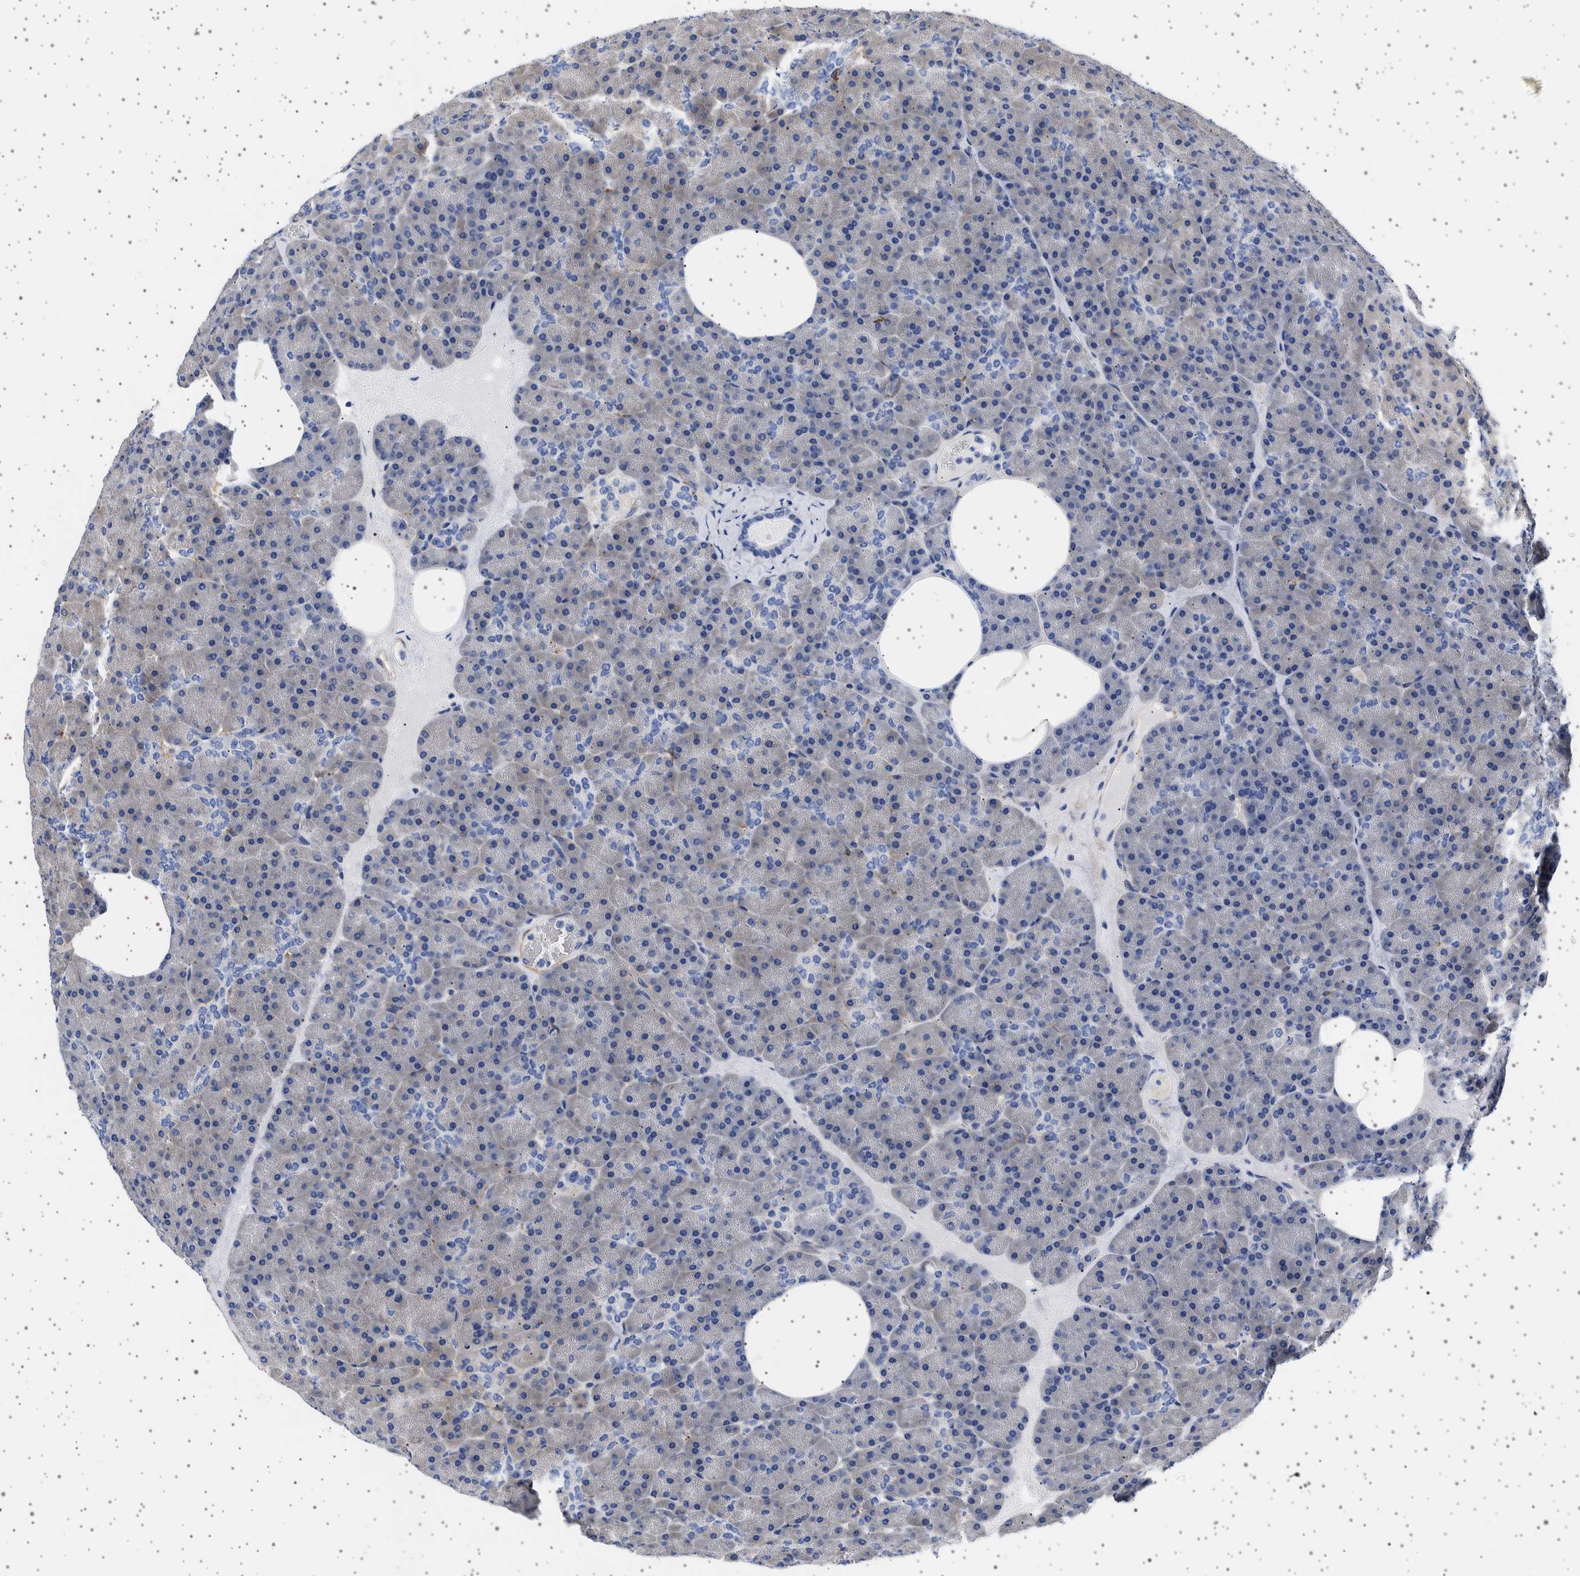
{"staining": {"intensity": "weak", "quantity": "<25%", "location": "cytoplasmic/membranous"}, "tissue": "pancreas", "cell_type": "Exocrine glandular cells", "image_type": "normal", "snomed": [{"axis": "morphology", "description": "Normal tissue, NOS"}, {"axis": "morphology", "description": "Carcinoid, malignant, NOS"}, {"axis": "topography", "description": "Pancreas"}], "caption": "This image is of normal pancreas stained with immunohistochemistry (IHC) to label a protein in brown with the nuclei are counter-stained blue. There is no staining in exocrine glandular cells.", "gene": "SEPTIN4", "patient": {"sex": "female", "age": 35}}